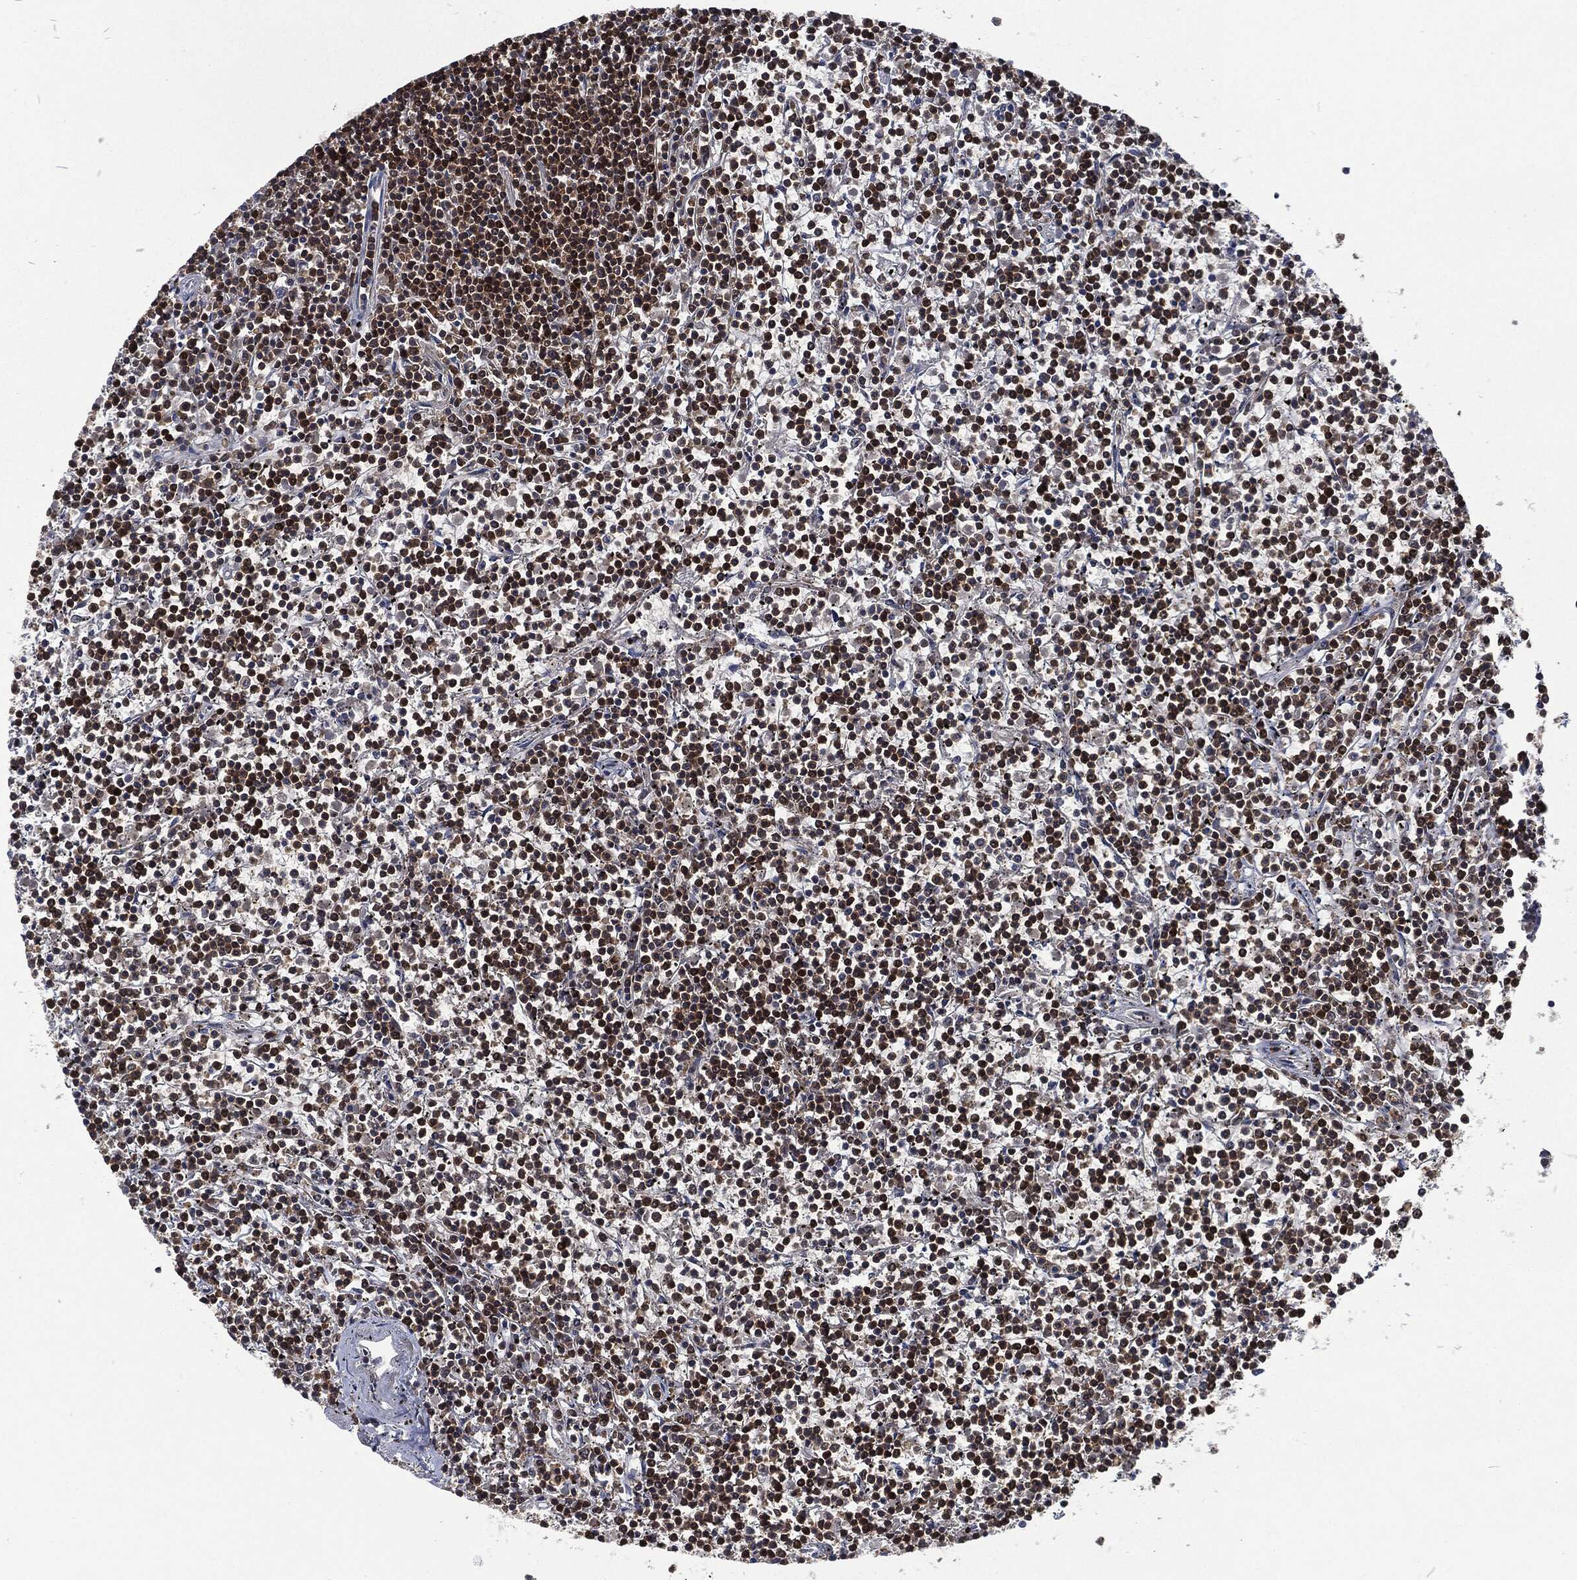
{"staining": {"intensity": "strong", "quantity": "25%-75%", "location": "nuclear"}, "tissue": "lymphoma", "cell_type": "Tumor cells", "image_type": "cancer", "snomed": [{"axis": "morphology", "description": "Malignant lymphoma, non-Hodgkin's type, Low grade"}, {"axis": "topography", "description": "Spleen"}], "caption": "A micrograph showing strong nuclear staining in about 25%-75% of tumor cells in malignant lymphoma, non-Hodgkin's type (low-grade), as visualized by brown immunohistochemical staining.", "gene": "DCPS", "patient": {"sex": "female", "age": 19}}